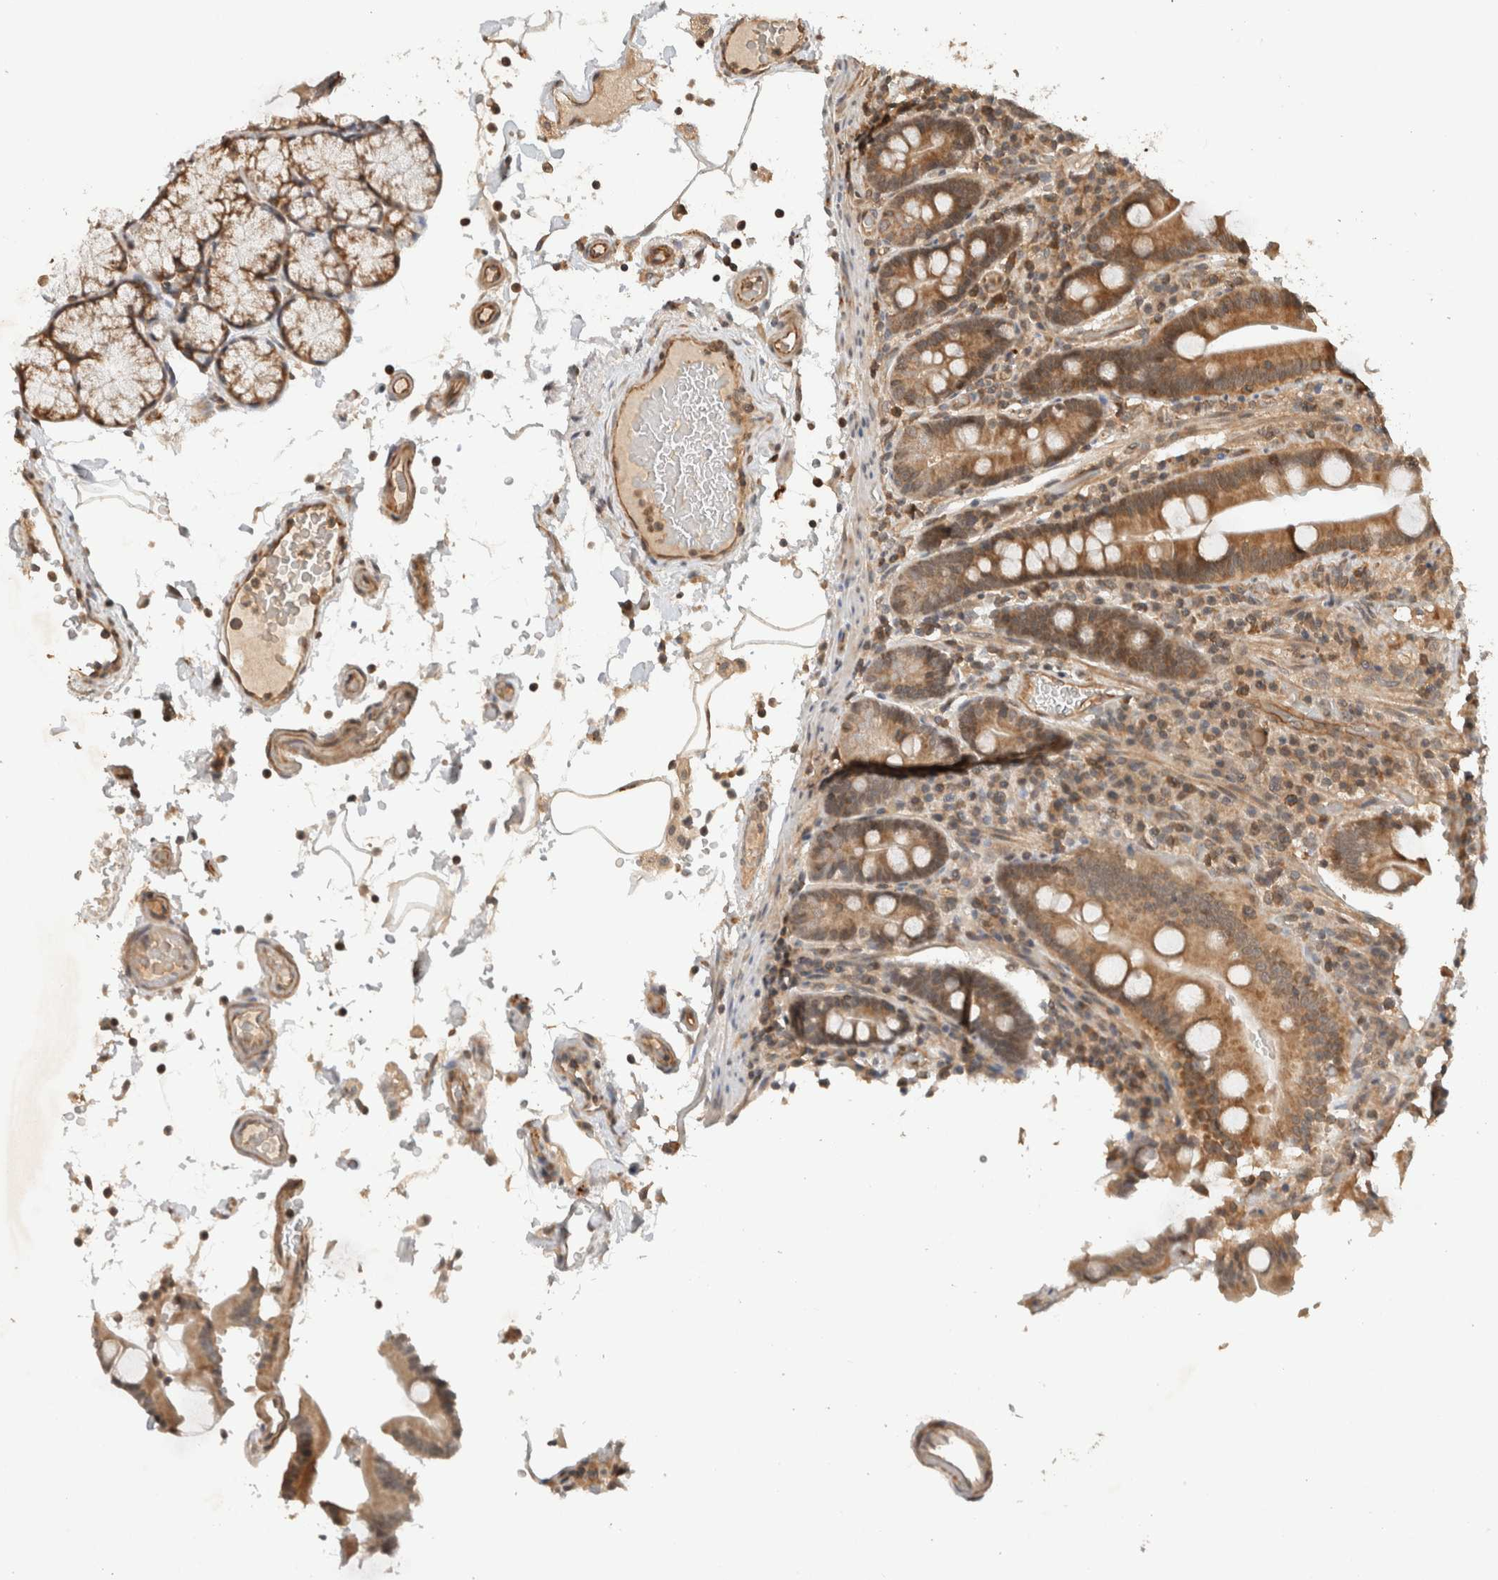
{"staining": {"intensity": "moderate", "quantity": ">75%", "location": "cytoplasmic/membranous"}, "tissue": "duodenum", "cell_type": "Glandular cells", "image_type": "normal", "snomed": [{"axis": "morphology", "description": "Normal tissue, NOS"}, {"axis": "topography", "description": "Small intestine, NOS"}], "caption": "Immunohistochemistry (DAB (3,3'-diaminobenzidine)) staining of benign human duodenum reveals moderate cytoplasmic/membranous protein positivity in approximately >75% of glandular cells. Using DAB (3,3'-diaminobenzidine) (brown) and hematoxylin (blue) stains, captured at high magnification using brightfield microscopy.", "gene": "CAAP1", "patient": {"sex": "female", "age": 71}}